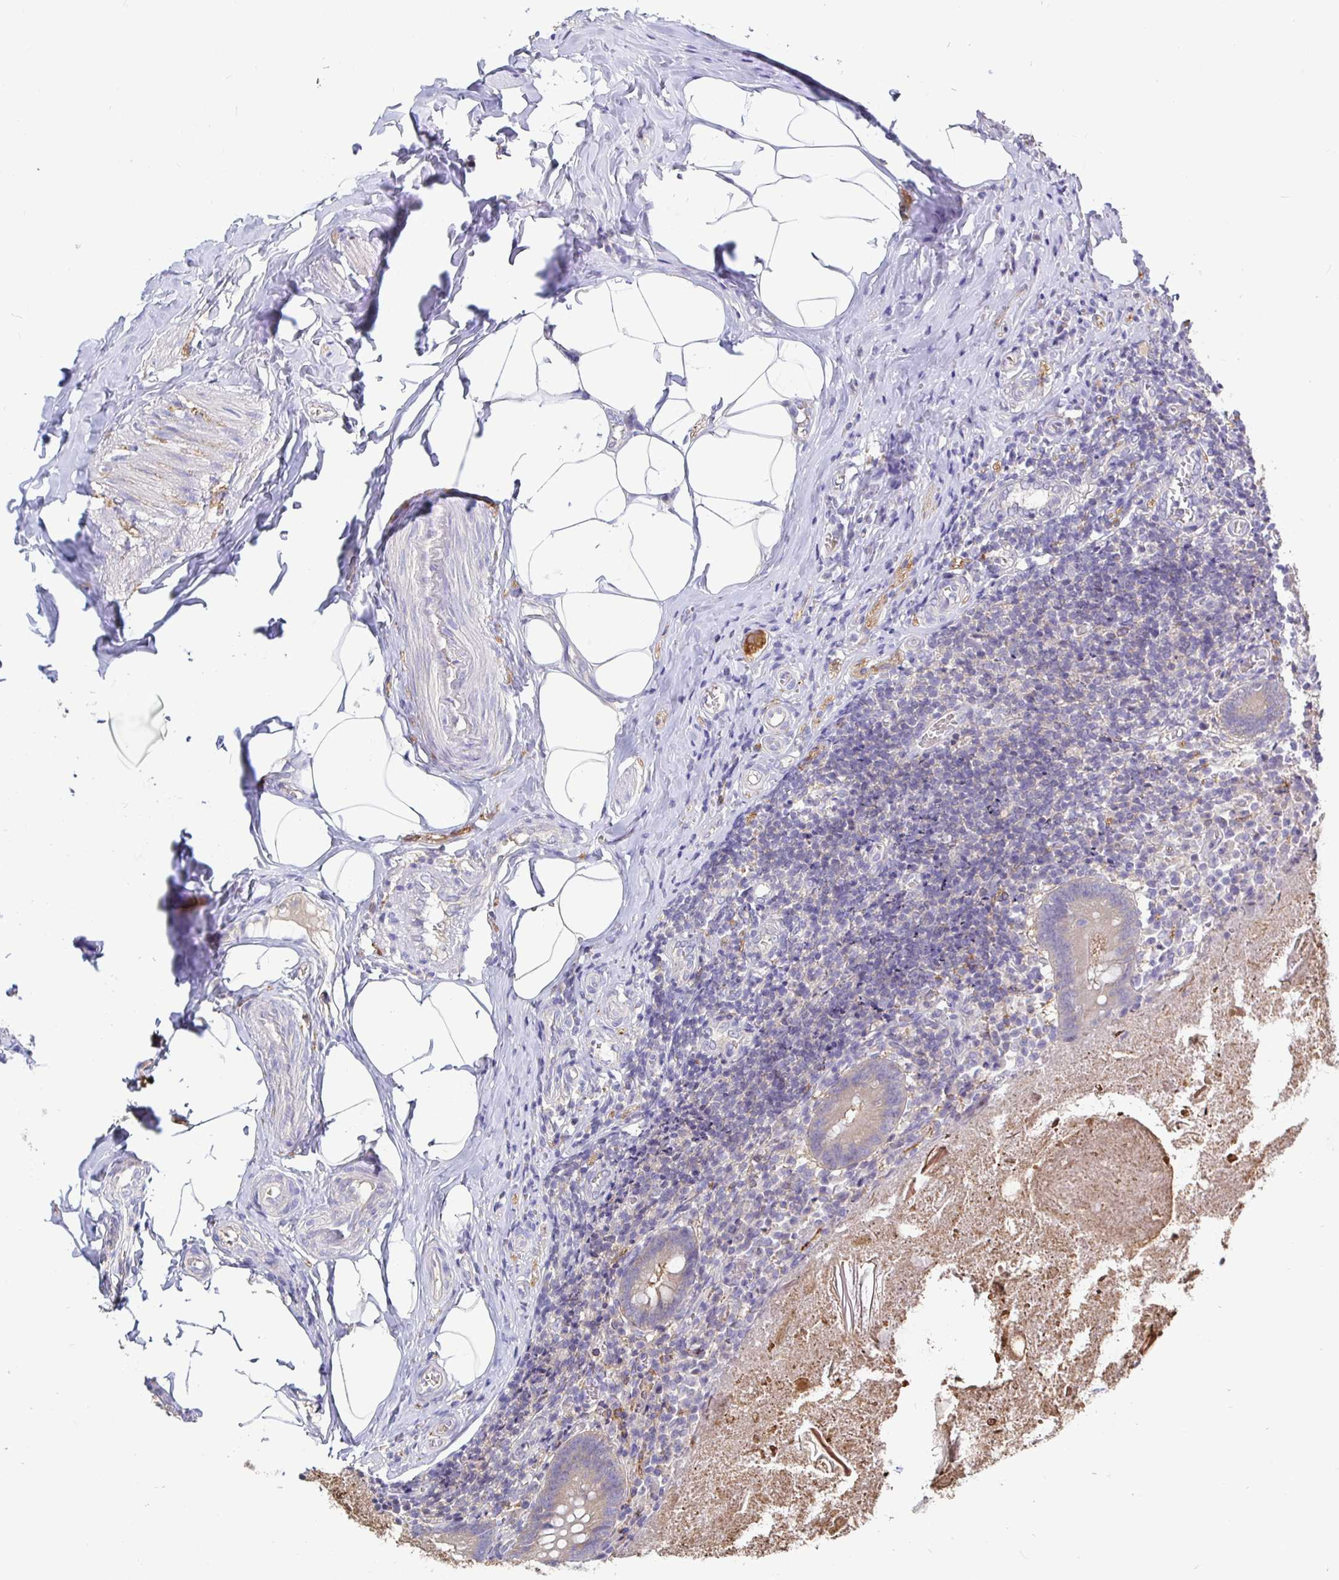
{"staining": {"intensity": "weak", "quantity": "25%-75%", "location": "cytoplasmic/membranous"}, "tissue": "appendix", "cell_type": "Glandular cells", "image_type": "normal", "snomed": [{"axis": "morphology", "description": "Normal tissue, NOS"}, {"axis": "topography", "description": "Appendix"}], "caption": "Appendix stained with DAB immunohistochemistry (IHC) exhibits low levels of weak cytoplasmic/membranous positivity in approximately 25%-75% of glandular cells. (DAB IHC, brown staining for protein, blue staining for nuclei).", "gene": "KIF21A", "patient": {"sex": "female", "age": 17}}